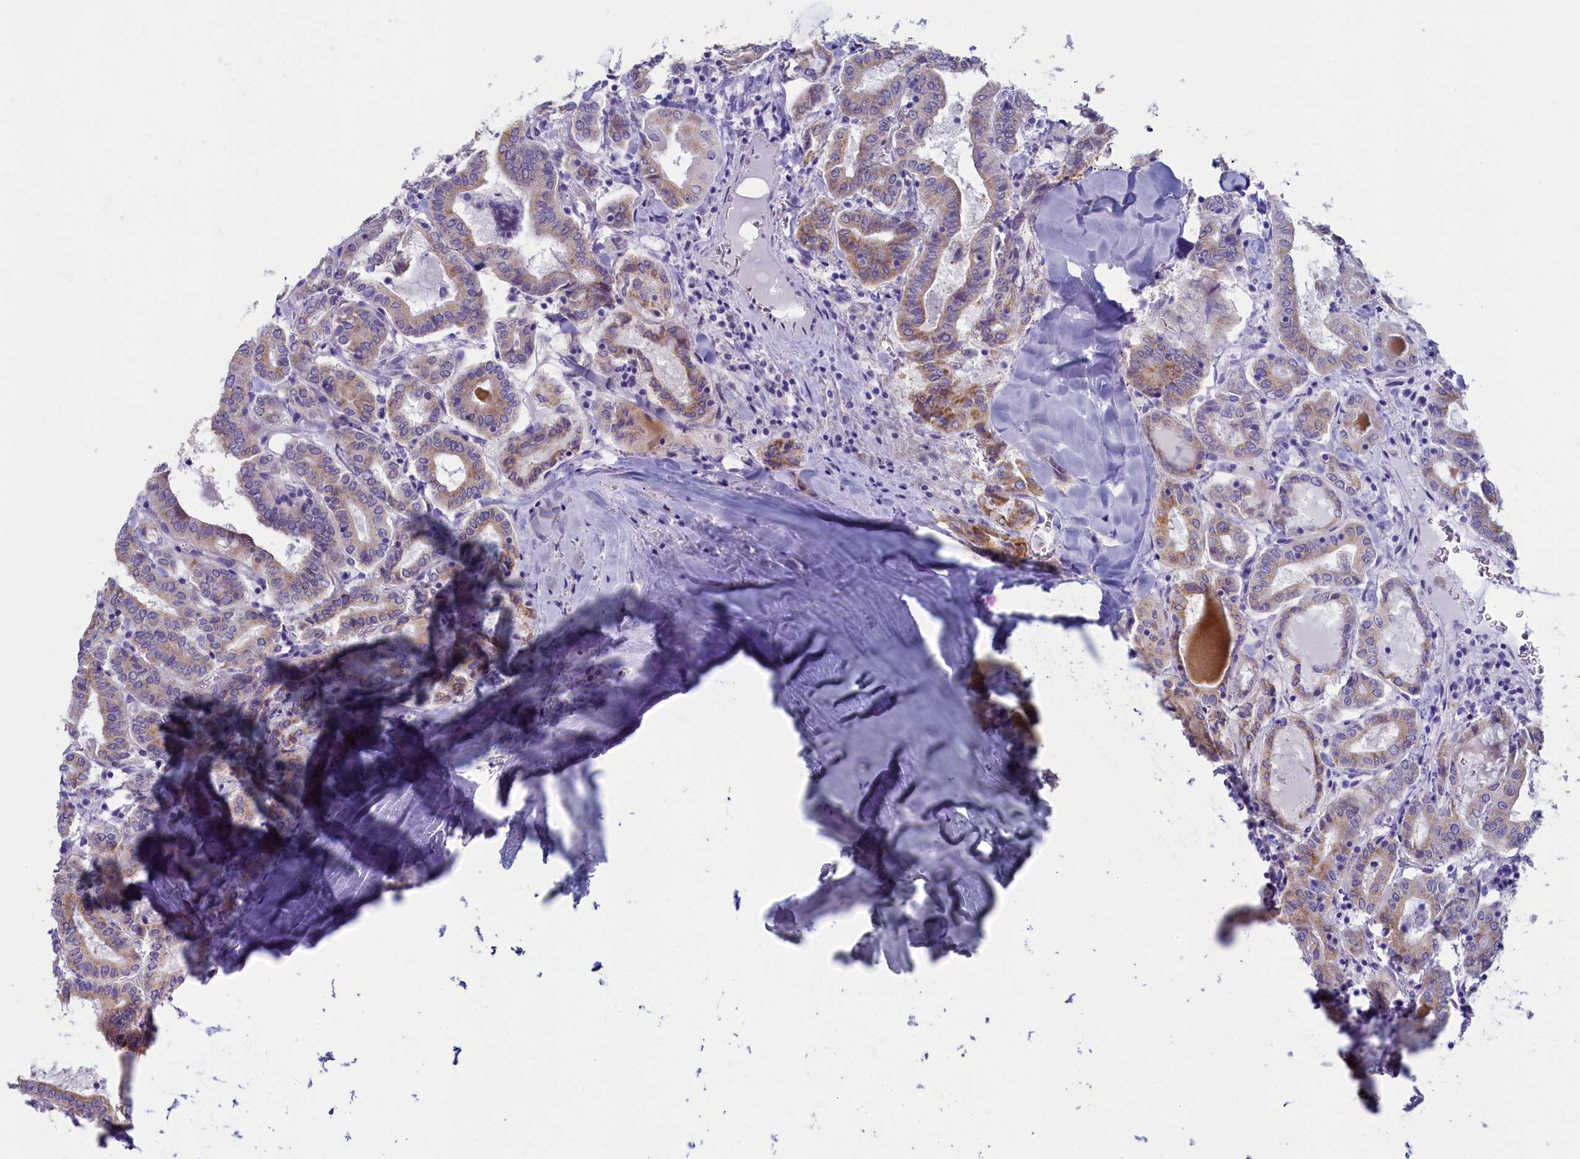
{"staining": {"intensity": "moderate", "quantity": "25%-75%", "location": "cytoplasmic/membranous"}, "tissue": "thyroid cancer", "cell_type": "Tumor cells", "image_type": "cancer", "snomed": [{"axis": "morphology", "description": "Papillary adenocarcinoma, NOS"}, {"axis": "topography", "description": "Thyroid gland"}], "caption": "The immunohistochemical stain labels moderate cytoplasmic/membranous expression in tumor cells of thyroid papillary adenocarcinoma tissue.", "gene": "SKA3", "patient": {"sex": "female", "age": 72}}